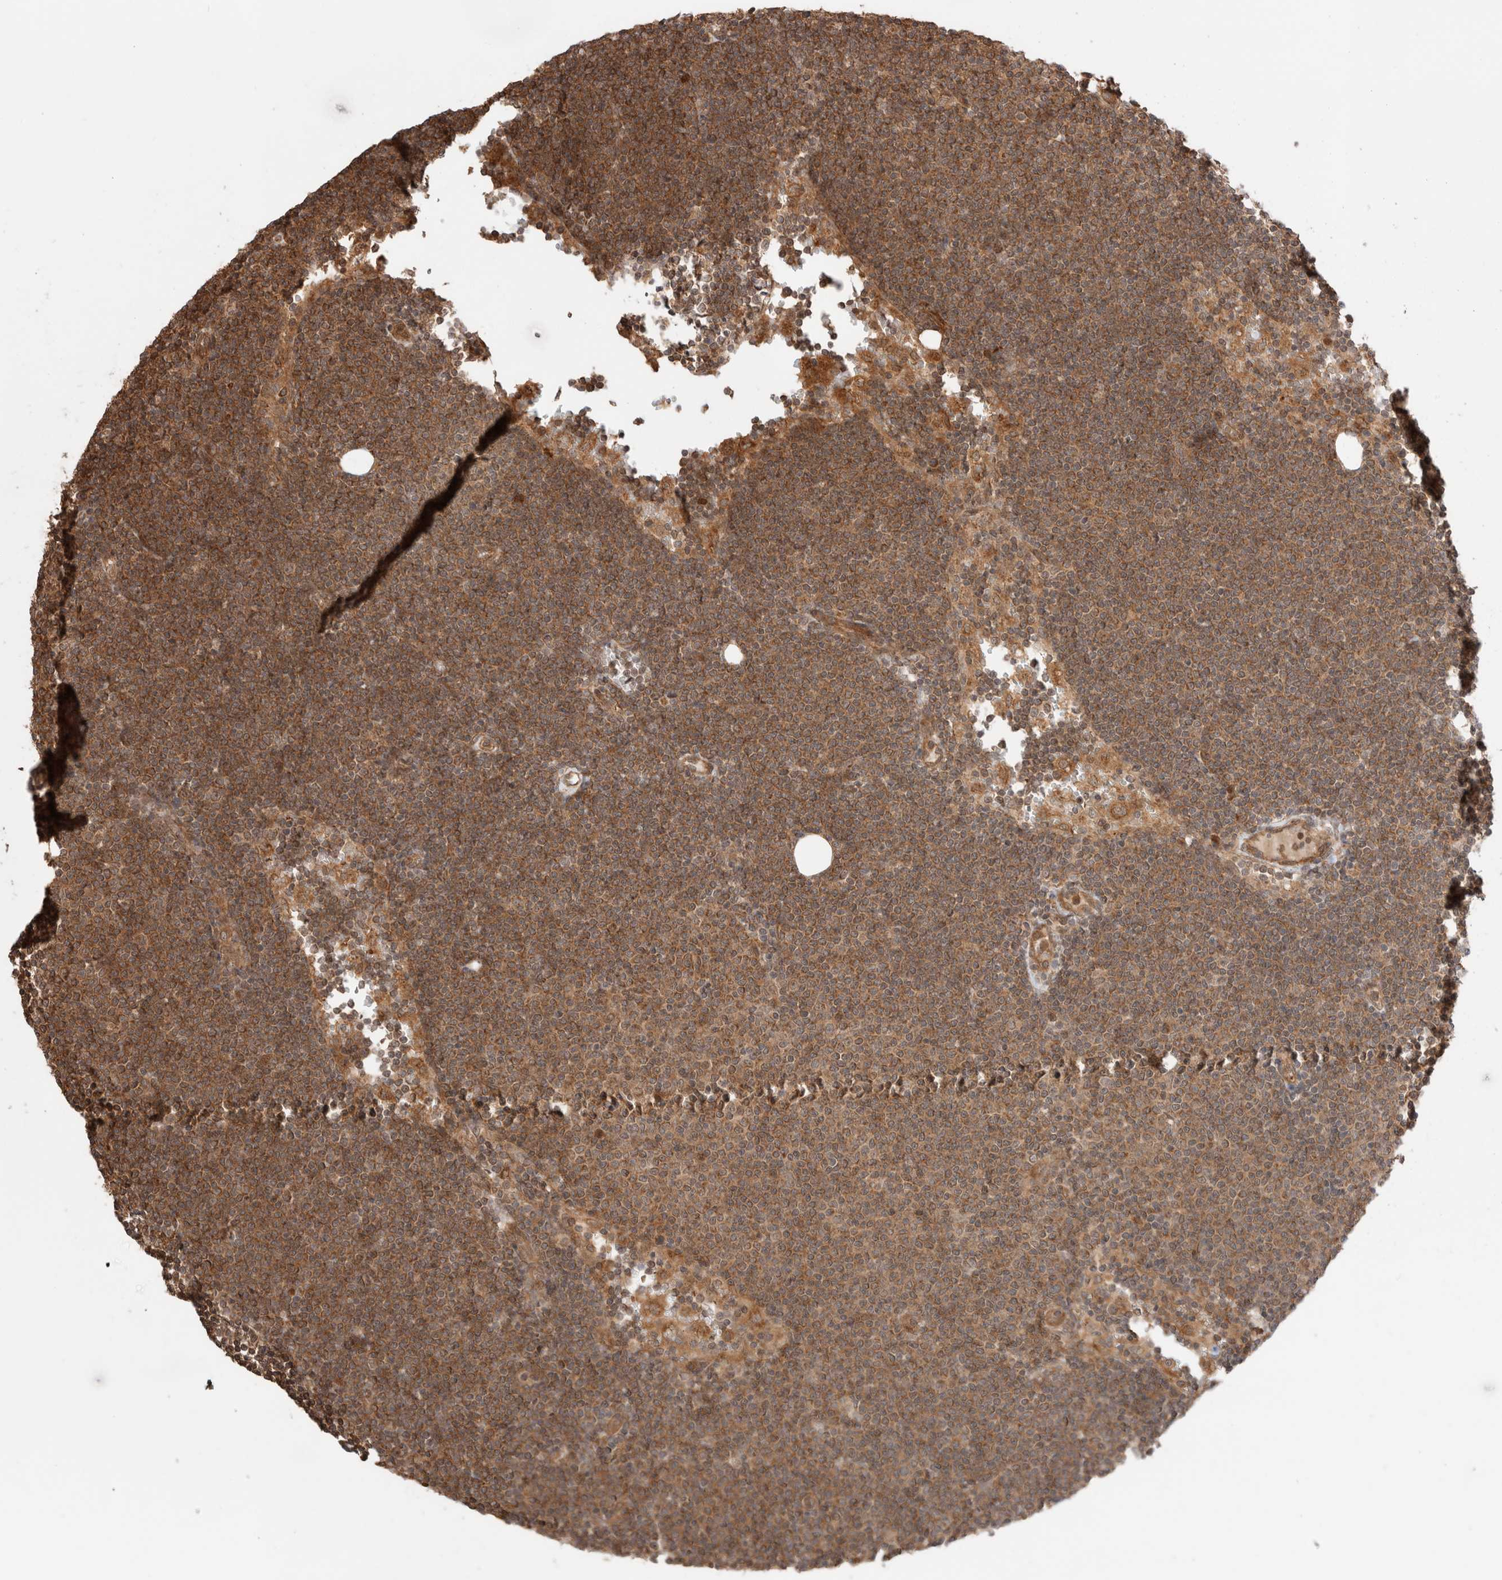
{"staining": {"intensity": "moderate", "quantity": ">75%", "location": "cytoplasmic/membranous"}, "tissue": "lymphoma", "cell_type": "Tumor cells", "image_type": "cancer", "snomed": [{"axis": "morphology", "description": "Malignant lymphoma, non-Hodgkin's type, Low grade"}, {"axis": "topography", "description": "Lymph node"}], "caption": "Immunohistochemistry (IHC) micrograph of neoplastic tissue: human low-grade malignant lymphoma, non-Hodgkin's type stained using immunohistochemistry shows medium levels of moderate protein expression localized specifically in the cytoplasmic/membranous of tumor cells, appearing as a cytoplasmic/membranous brown color.", "gene": "ZNF649", "patient": {"sex": "female", "age": 53}}